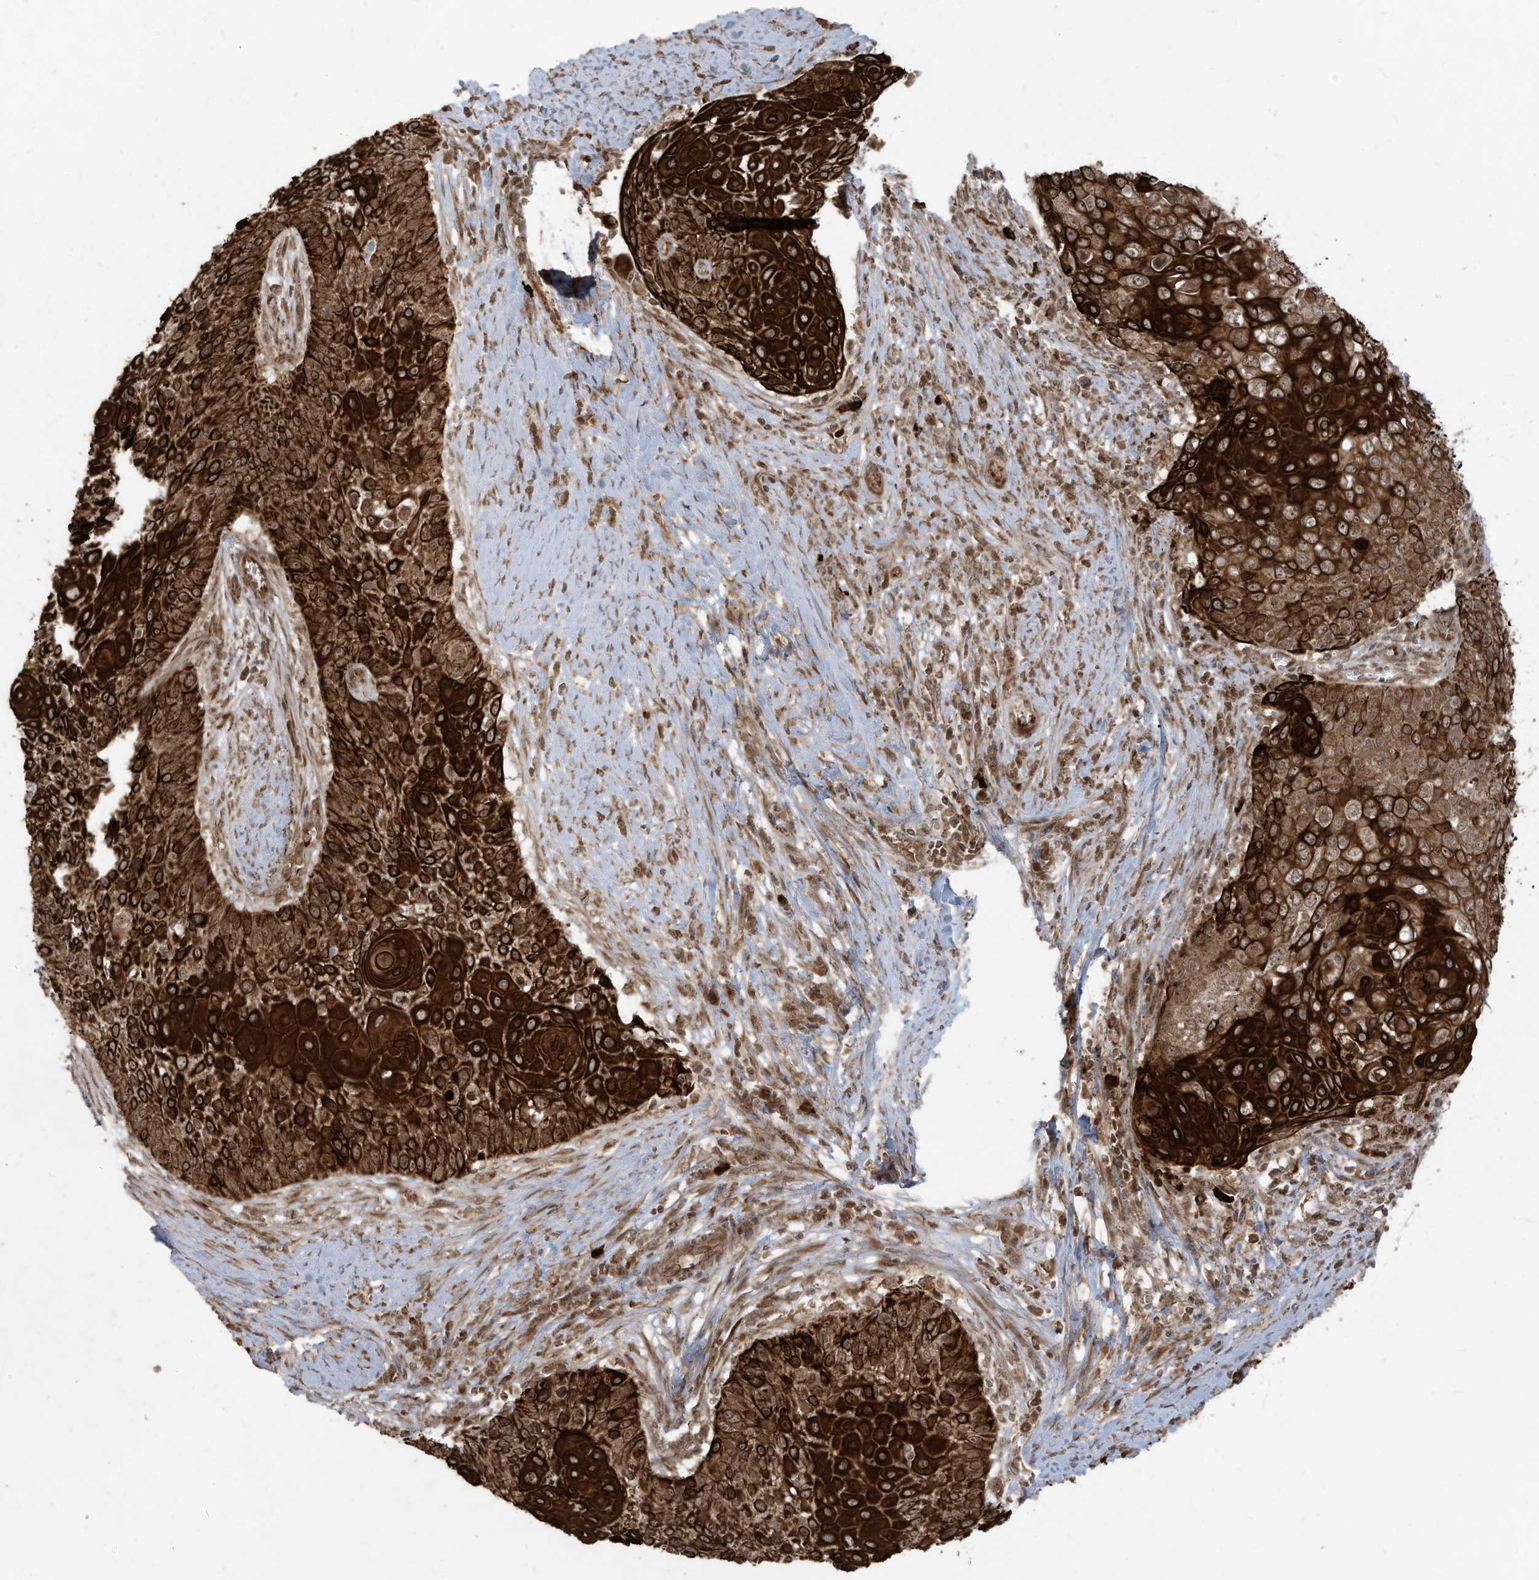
{"staining": {"intensity": "strong", "quantity": ">75%", "location": "cytoplasmic/membranous"}, "tissue": "cervical cancer", "cell_type": "Tumor cells", "image_type": "cancer", "snomed": [{"axis": "morphology", "description": "Squamous cell carcinoma, NOS"}, {"axis": "topography", "description": "Cervix"}], "caption": "Immunohistochemical staining of human cervical squamous cell carcinoma exhibits high levels of strong cytoplasmic/membranous staining in approximately >75% of tumor cells. (DAB (3,3'-diaminobenzidine) = brown stain, brightfield microscopy at high magnification).", "gene": "TRIM67", "patient": {"sex": "female", "age": 39}}